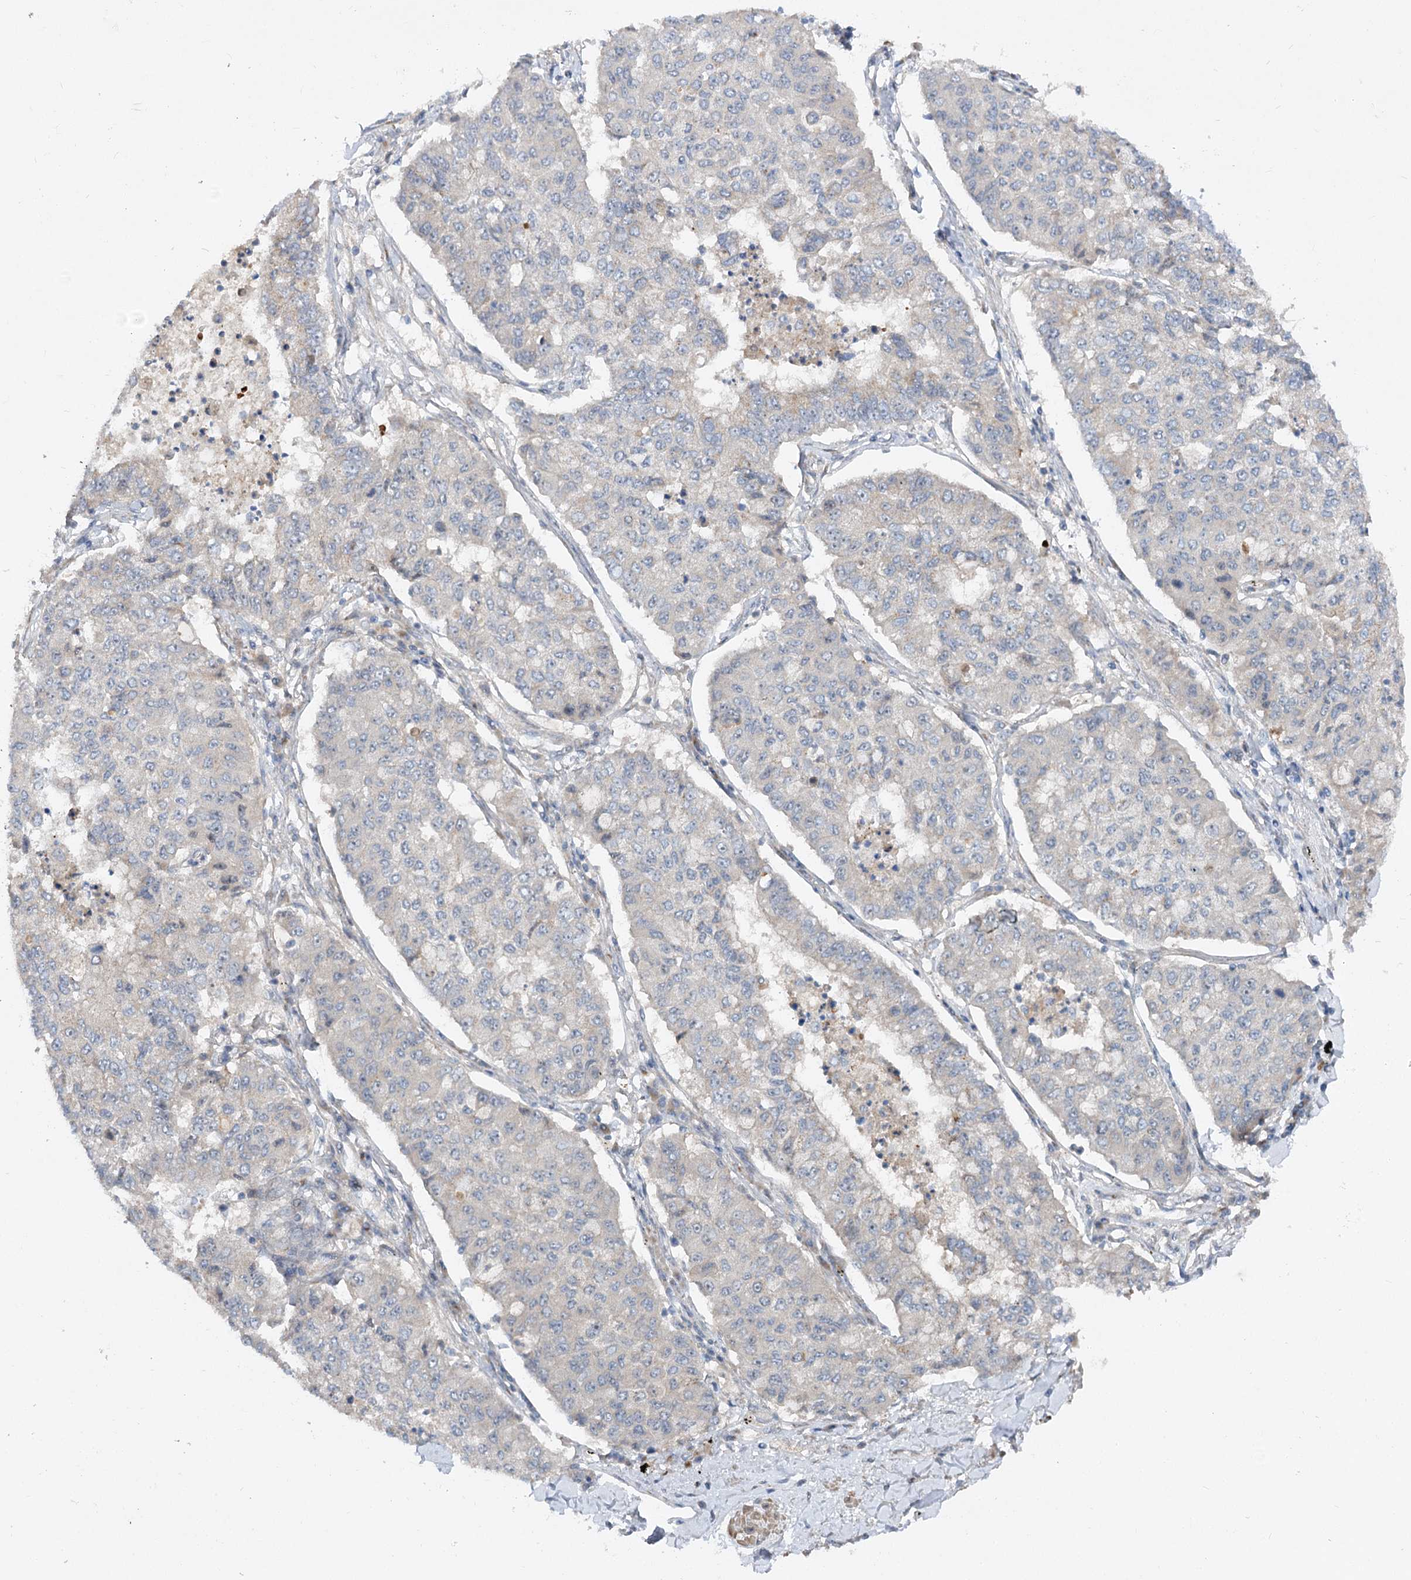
{"staining": {"intensity": "negative", "quantity": "none", "location": "none"}, "tissue": "lung cancer", "cell_type": "Tumor cells", "image_type": "cancer", "snomed": [{"axis": "morphology", "description": "Squamous cell carcinoma, NOS"}, {"axis": "topography", "description": "Lung"}], "caption": "A high-resolution photomicrograph shows immunohistochemistry (IHC) staining of lung squamous cell carcinoma, which displays no significant positivity in tumor cells.", "gene": "FGF19", "patient": {"sex": "male", "age": 74}}